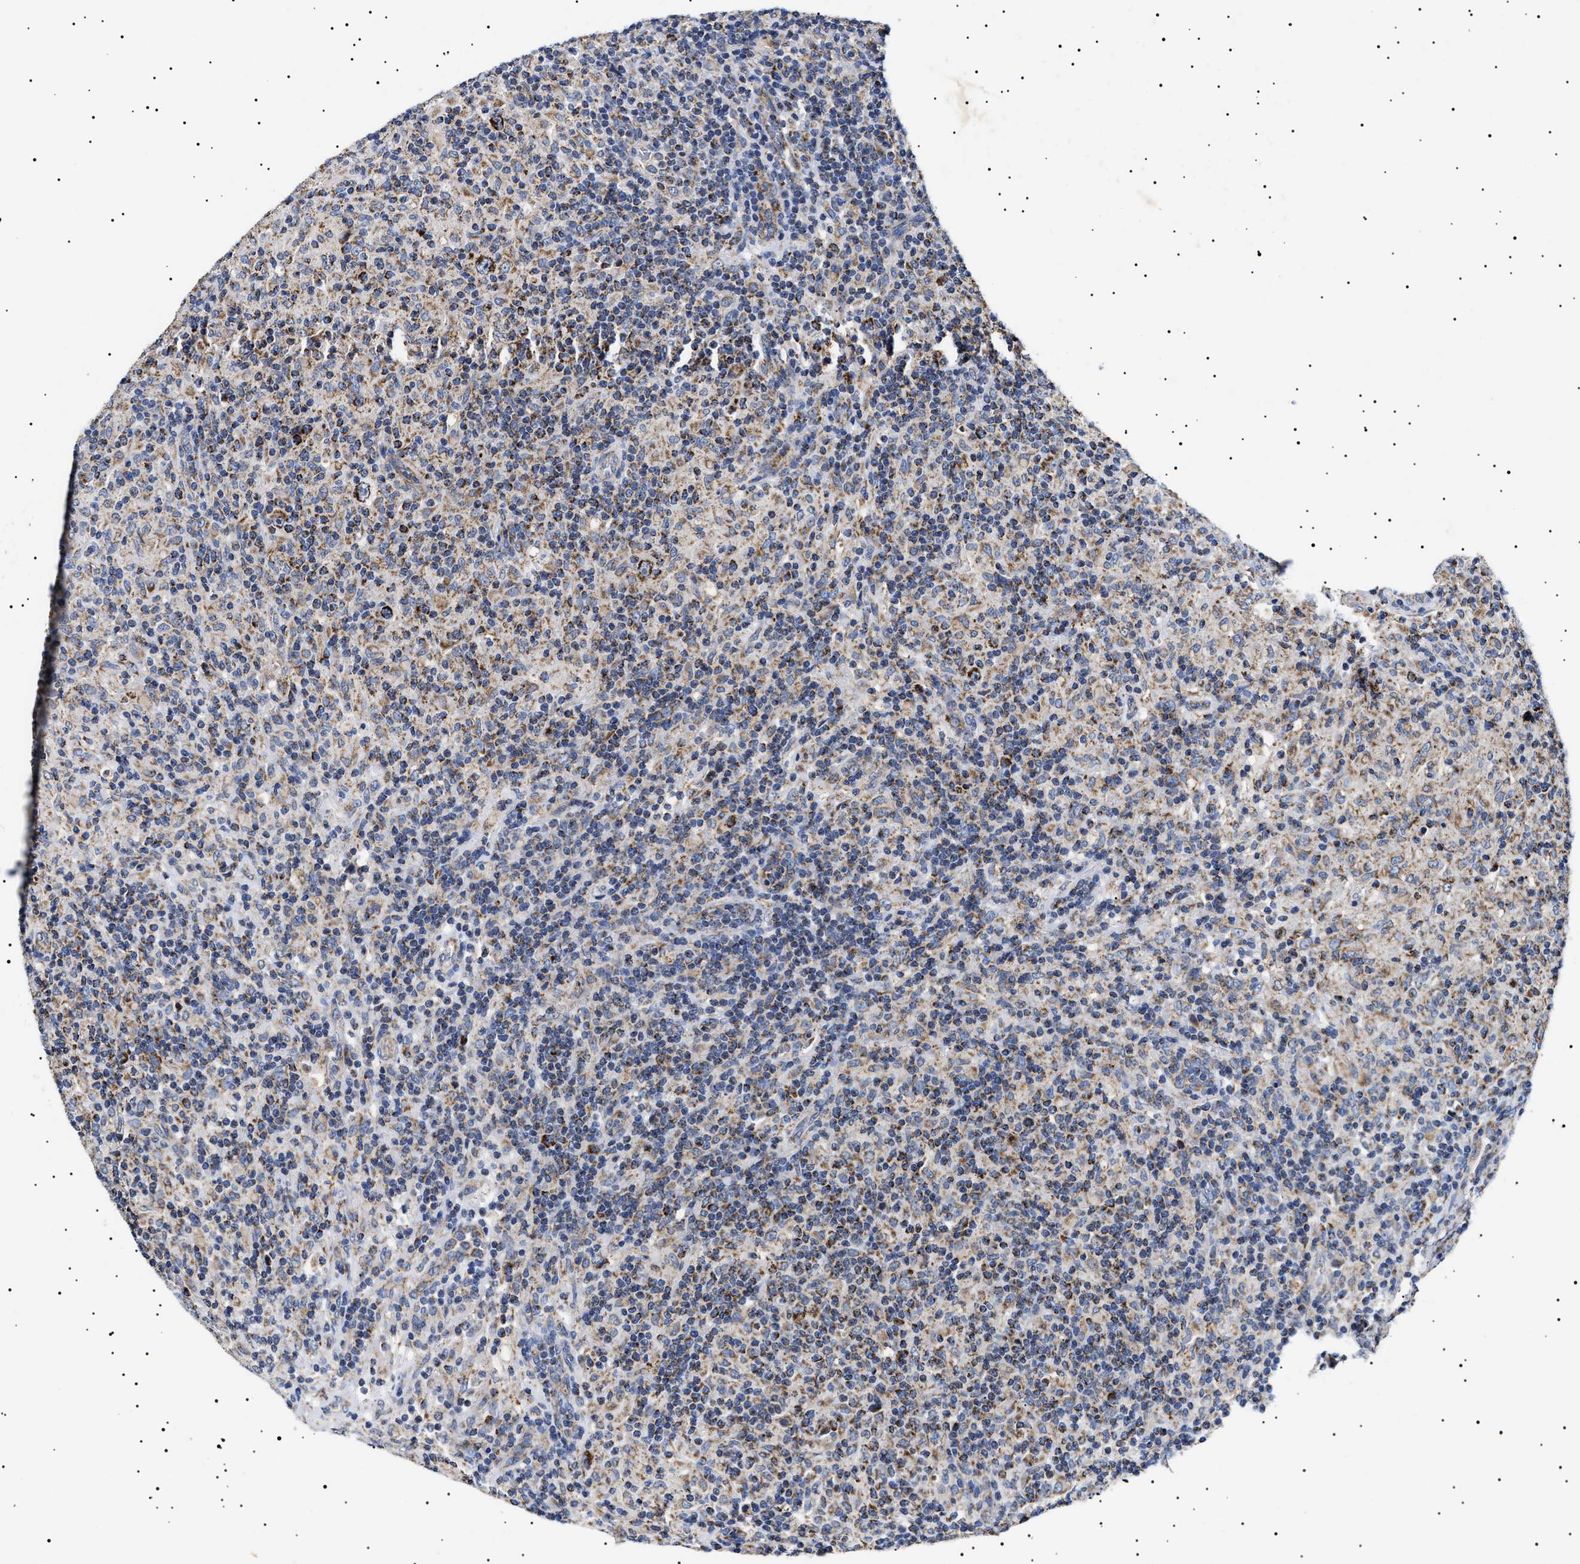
{"staining": {"intensity": "strong", "quantity": ">75%", "location": "cytoplasmic/membranous"}, "tissue": "lymphoma", "cell_type": "Tumor cells", "image_type": "cancer", "snomed": [{"axis": "morphology", "description": "Hodgkin's disease, NOS"}, {"axis": "topography", "description": "Lymph node"}], "caption": "Lymphoma was stained to show a protein in brown. There is high levels of strong cytoplasmic/membranous expression in about >75% of tumor cells. Using DAB (3,3'-diaminobenzidine) (brown) and hematoxylin (blue) stains, captured at high magnification using brightfield microscopy.", "gene": "CHRDL2", "patient": {"sex": "male", "age": 70}}